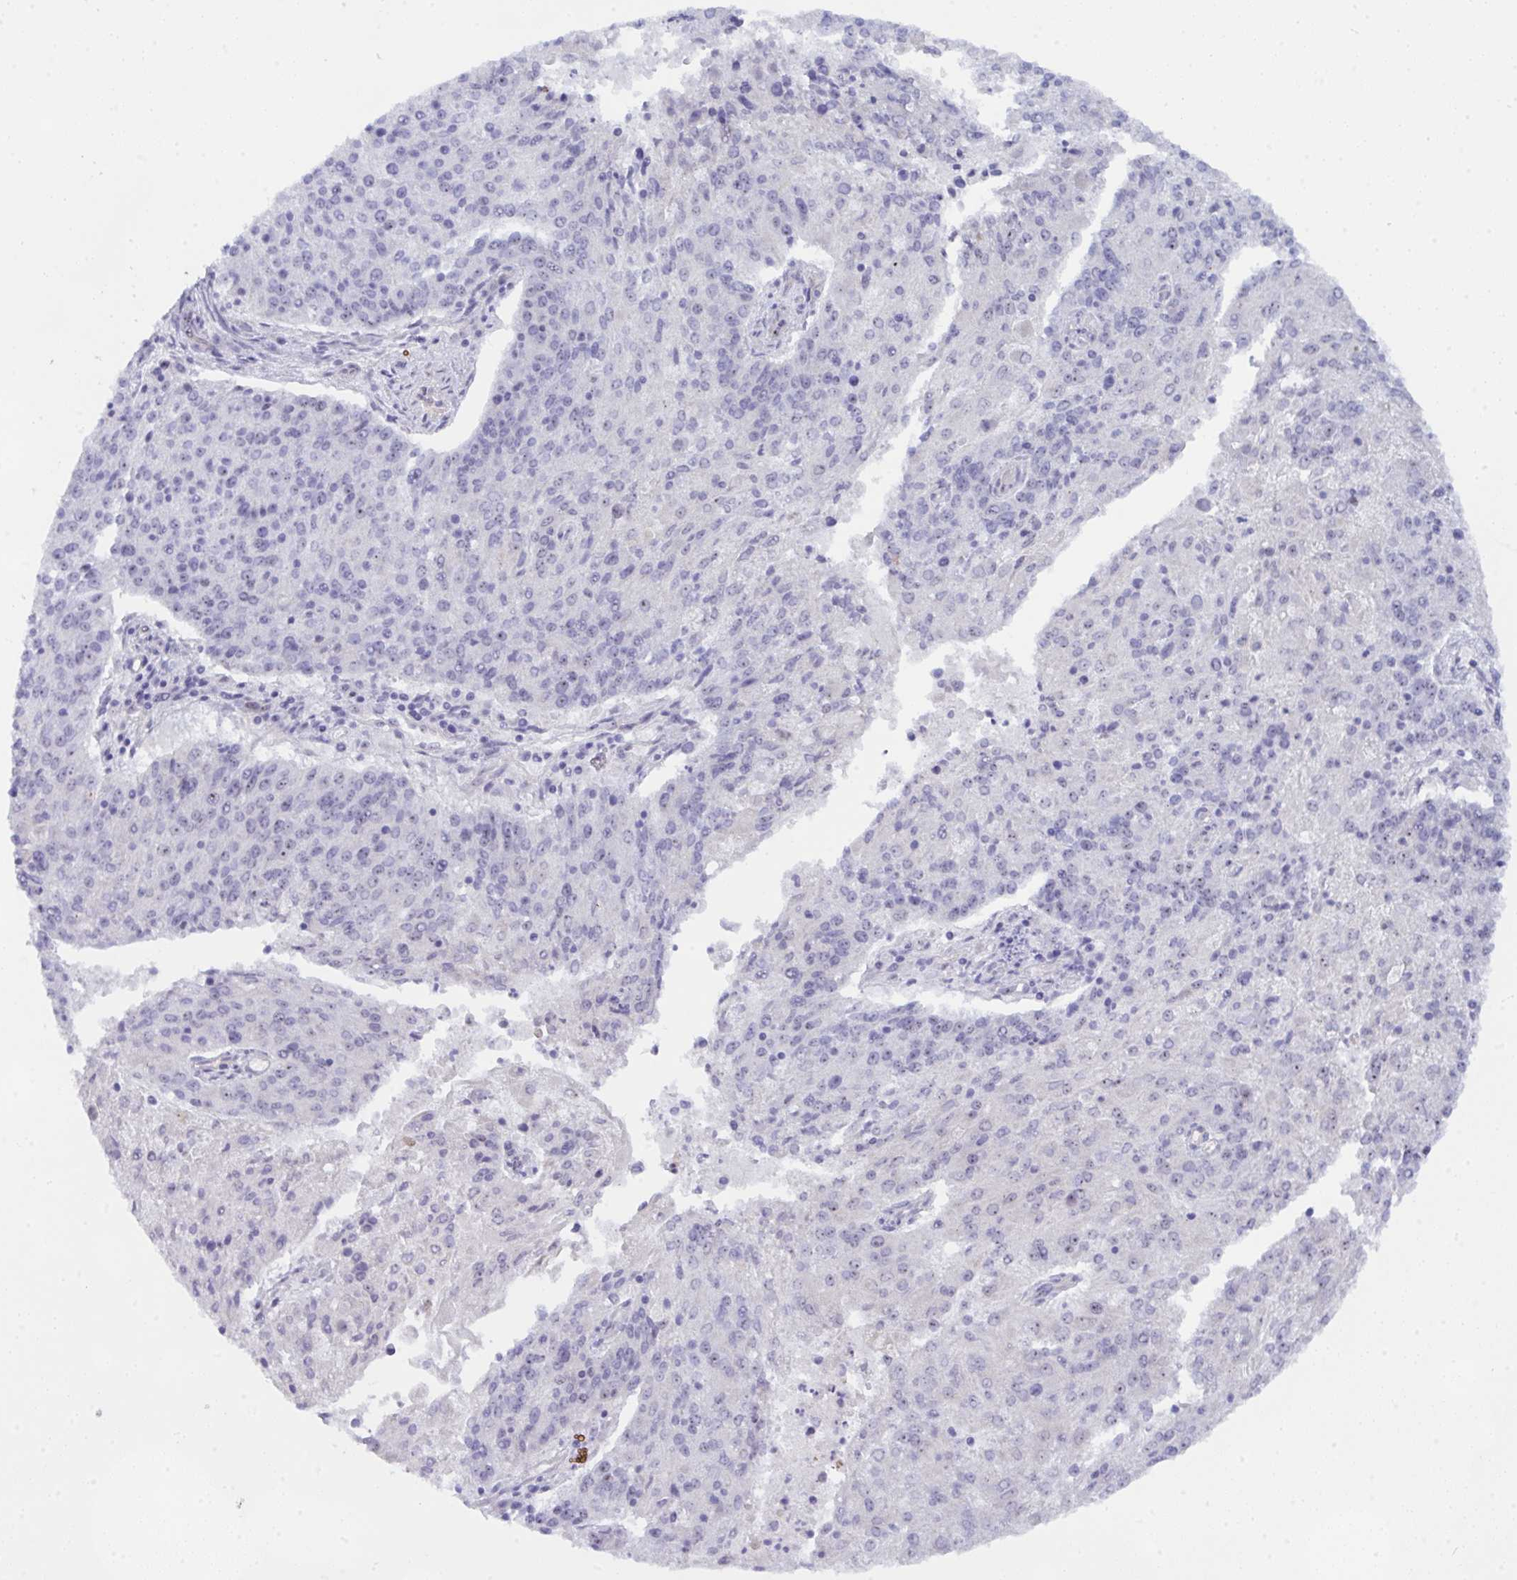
{"staining": {"intensity": "negative", "quantity": "none", "location": "none"}, "tissue": "ovarian cancer", "cell_type": "Tumor cells", "image_type": "cancer", "snomed": [{"axis": "morphology", "description": "Cystadenocarcinoma, serous, NOS"}, {"axis": "topography", "description": "Ovary"}], "caption": "Ovarian serous cystadenocarcinoma was stained to show a protein in brown. There is no significant expression in tumor cells. (DAB IHC with hematoxylin counter stain).", "gene": "NFXL1", "patient": {"sex": "female", "age": 51}}